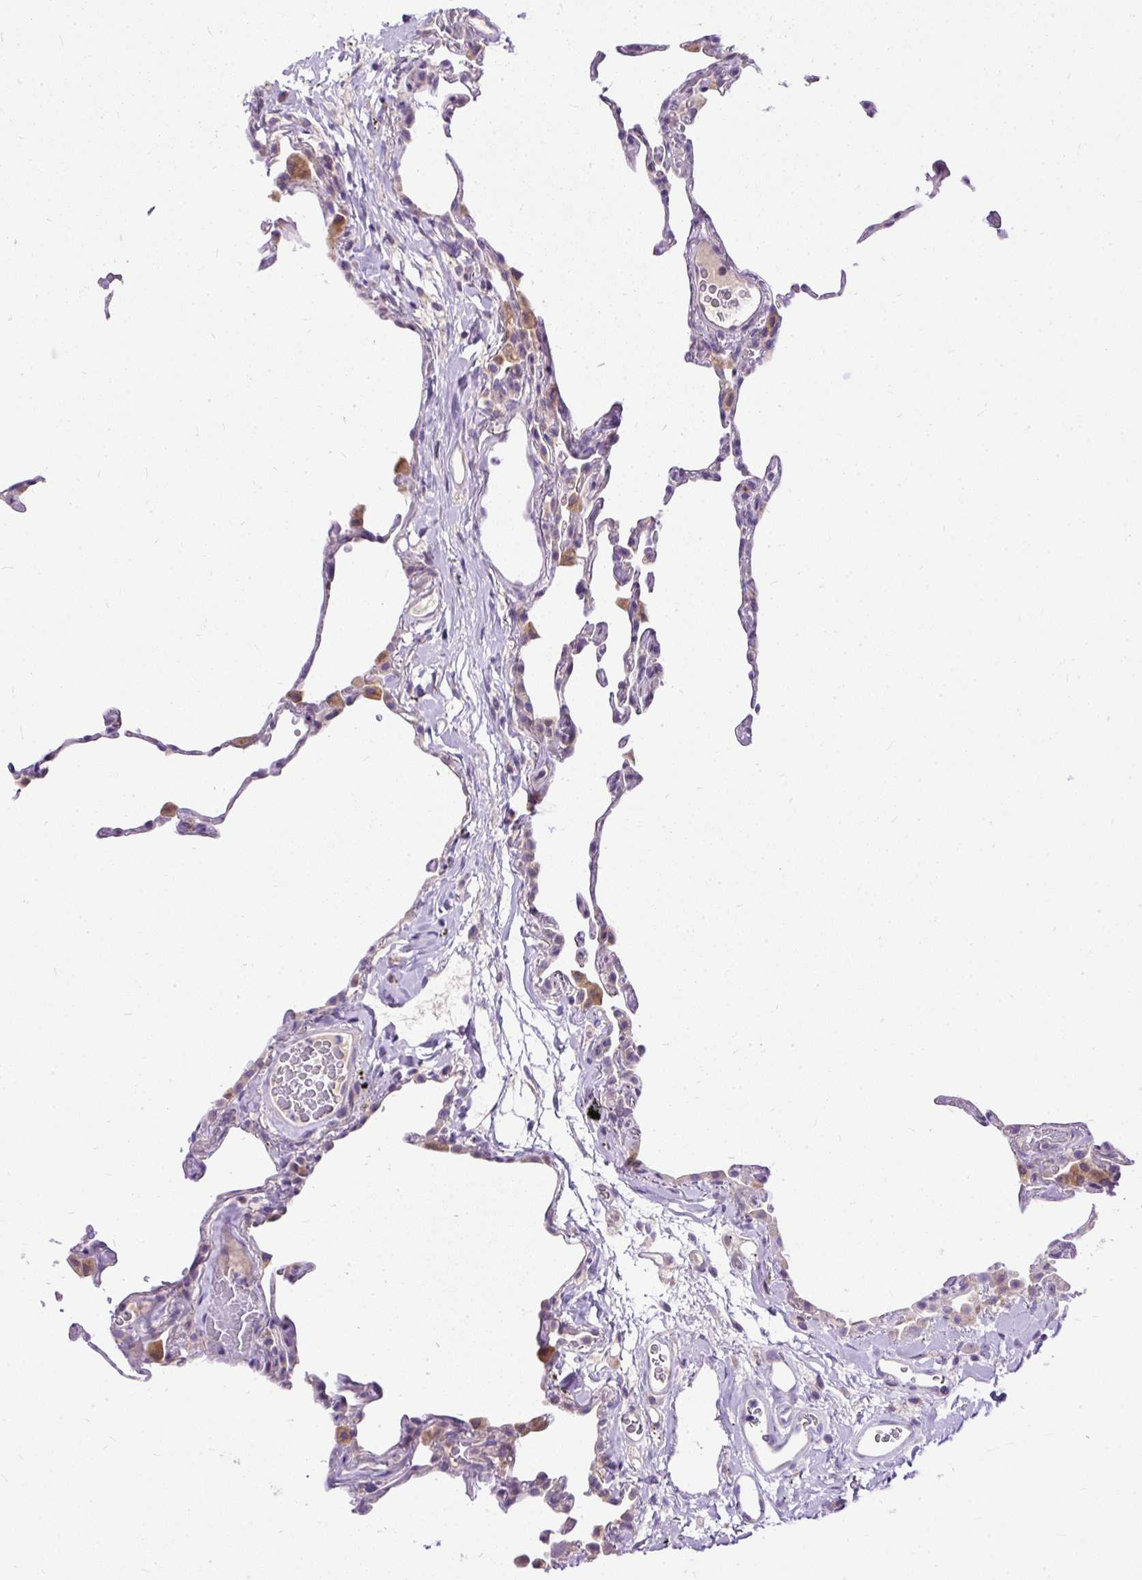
{"staining": {"intensity": "negative", "quantity": "none", "location": "none"}, "tissue": "lung", "cell_type": "Alveolar cells", "image_type": "normal", "snomed": [{"axis": "morphology", "description": "Normal tissue, NOS"}, {"axis": "topography", "description": "Lung"}], "caption": "There is no significant staining in alveolar cells of lung. The staining is performed using DAB brown chromogen with nuclei counter-stained in using hematoxylin.", "gene": "AMFR", "patient": {"sex": "female", "age": 57}}